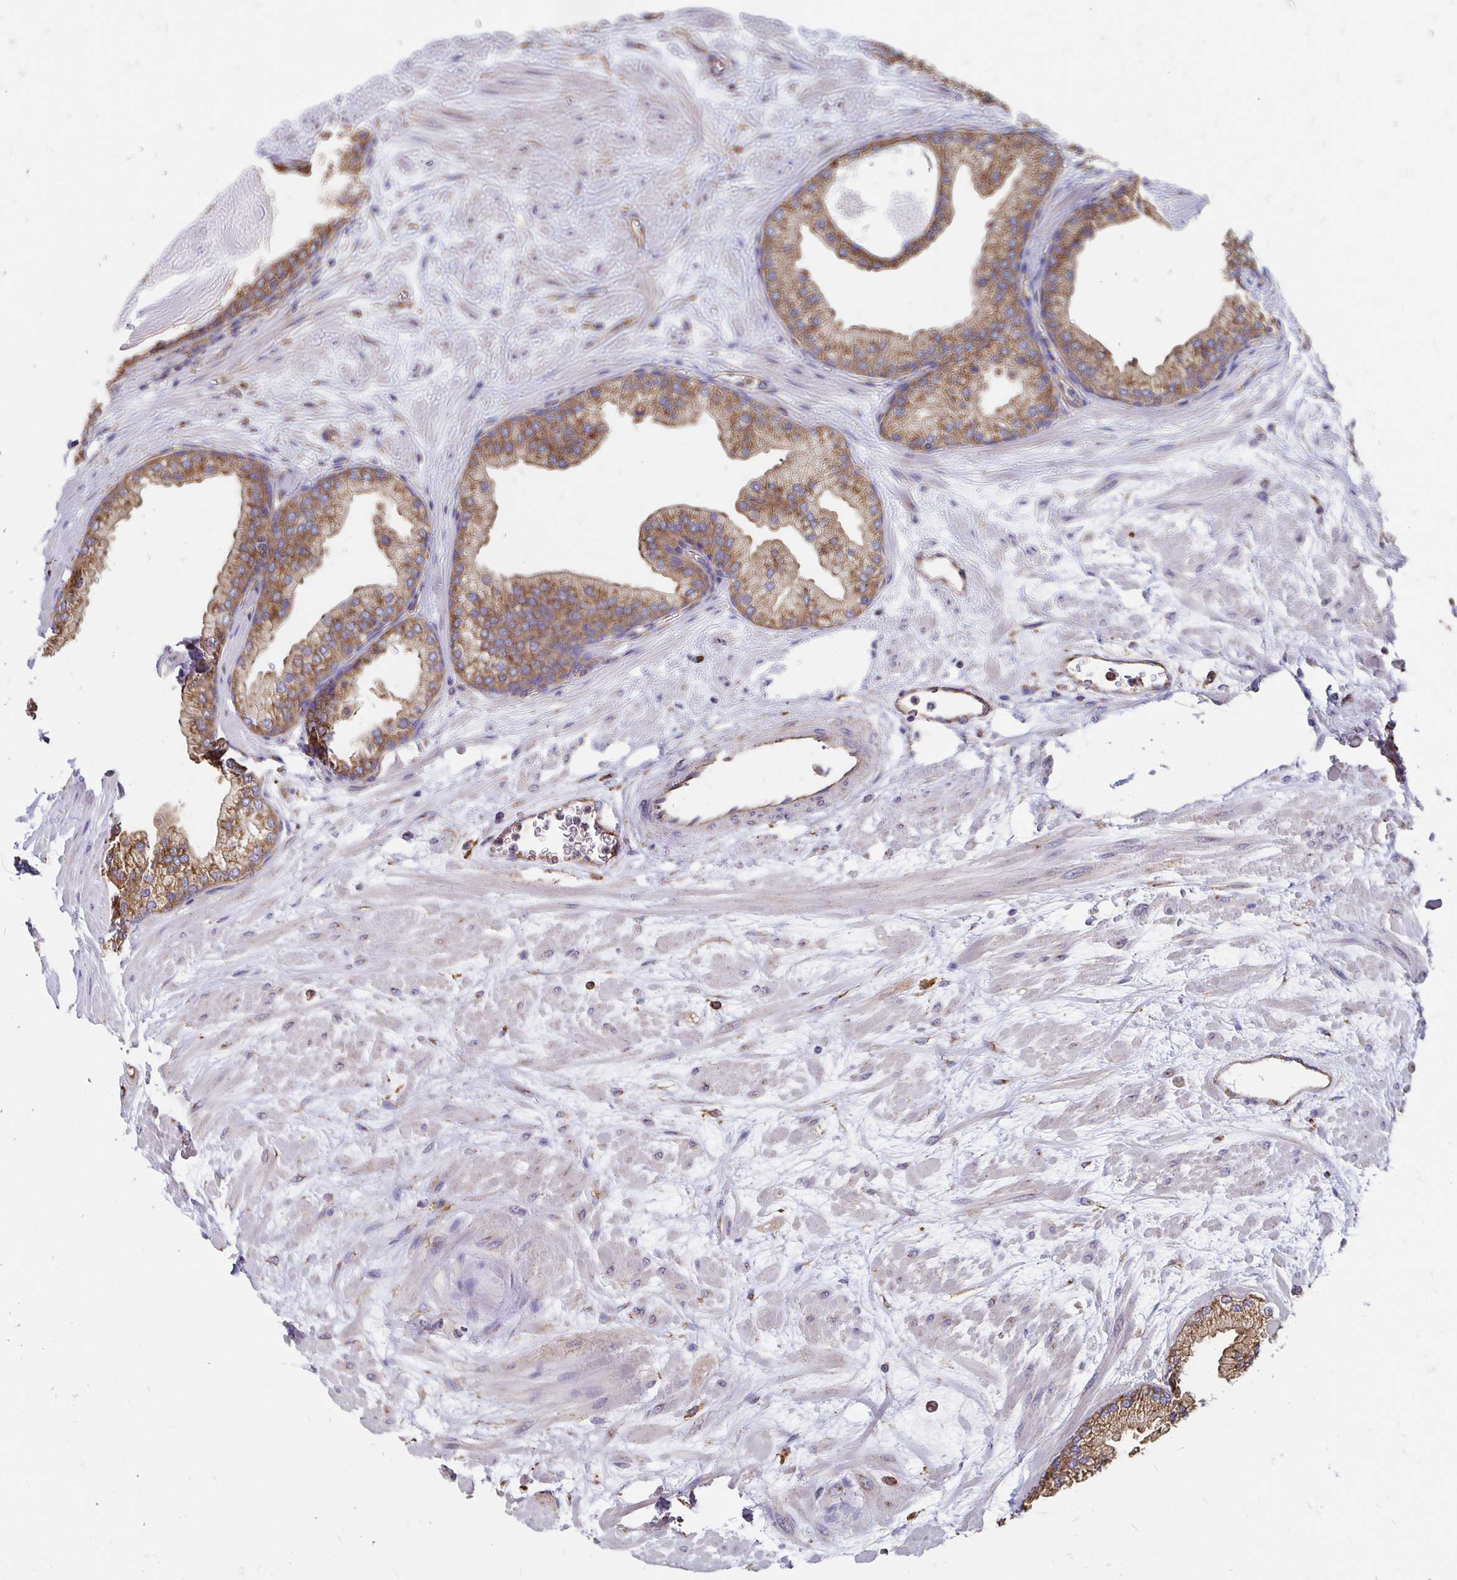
{"staining": {"intensity": "strong", "quantity": ">75%", "location": "cytoplasmic/membranous"}, "tissue": "prostate", "cell_type": "Glandular cells", "image_type": "normal", "snomed": [{"axis": "morphology", "description": "Normal tissue, NOS"}, {"axis": "topography", "description": "Prostate"}, {"axis": "topography", "description": "Peripheral nerve tissue"}], "caption": "Human prostate stained for a protein (brown) reveals strong cytoplasmic/membranous positive staining in about >75% of glandular cells.", "gene": "CLTC", "patient": {"sex": "male", "age": 61}}